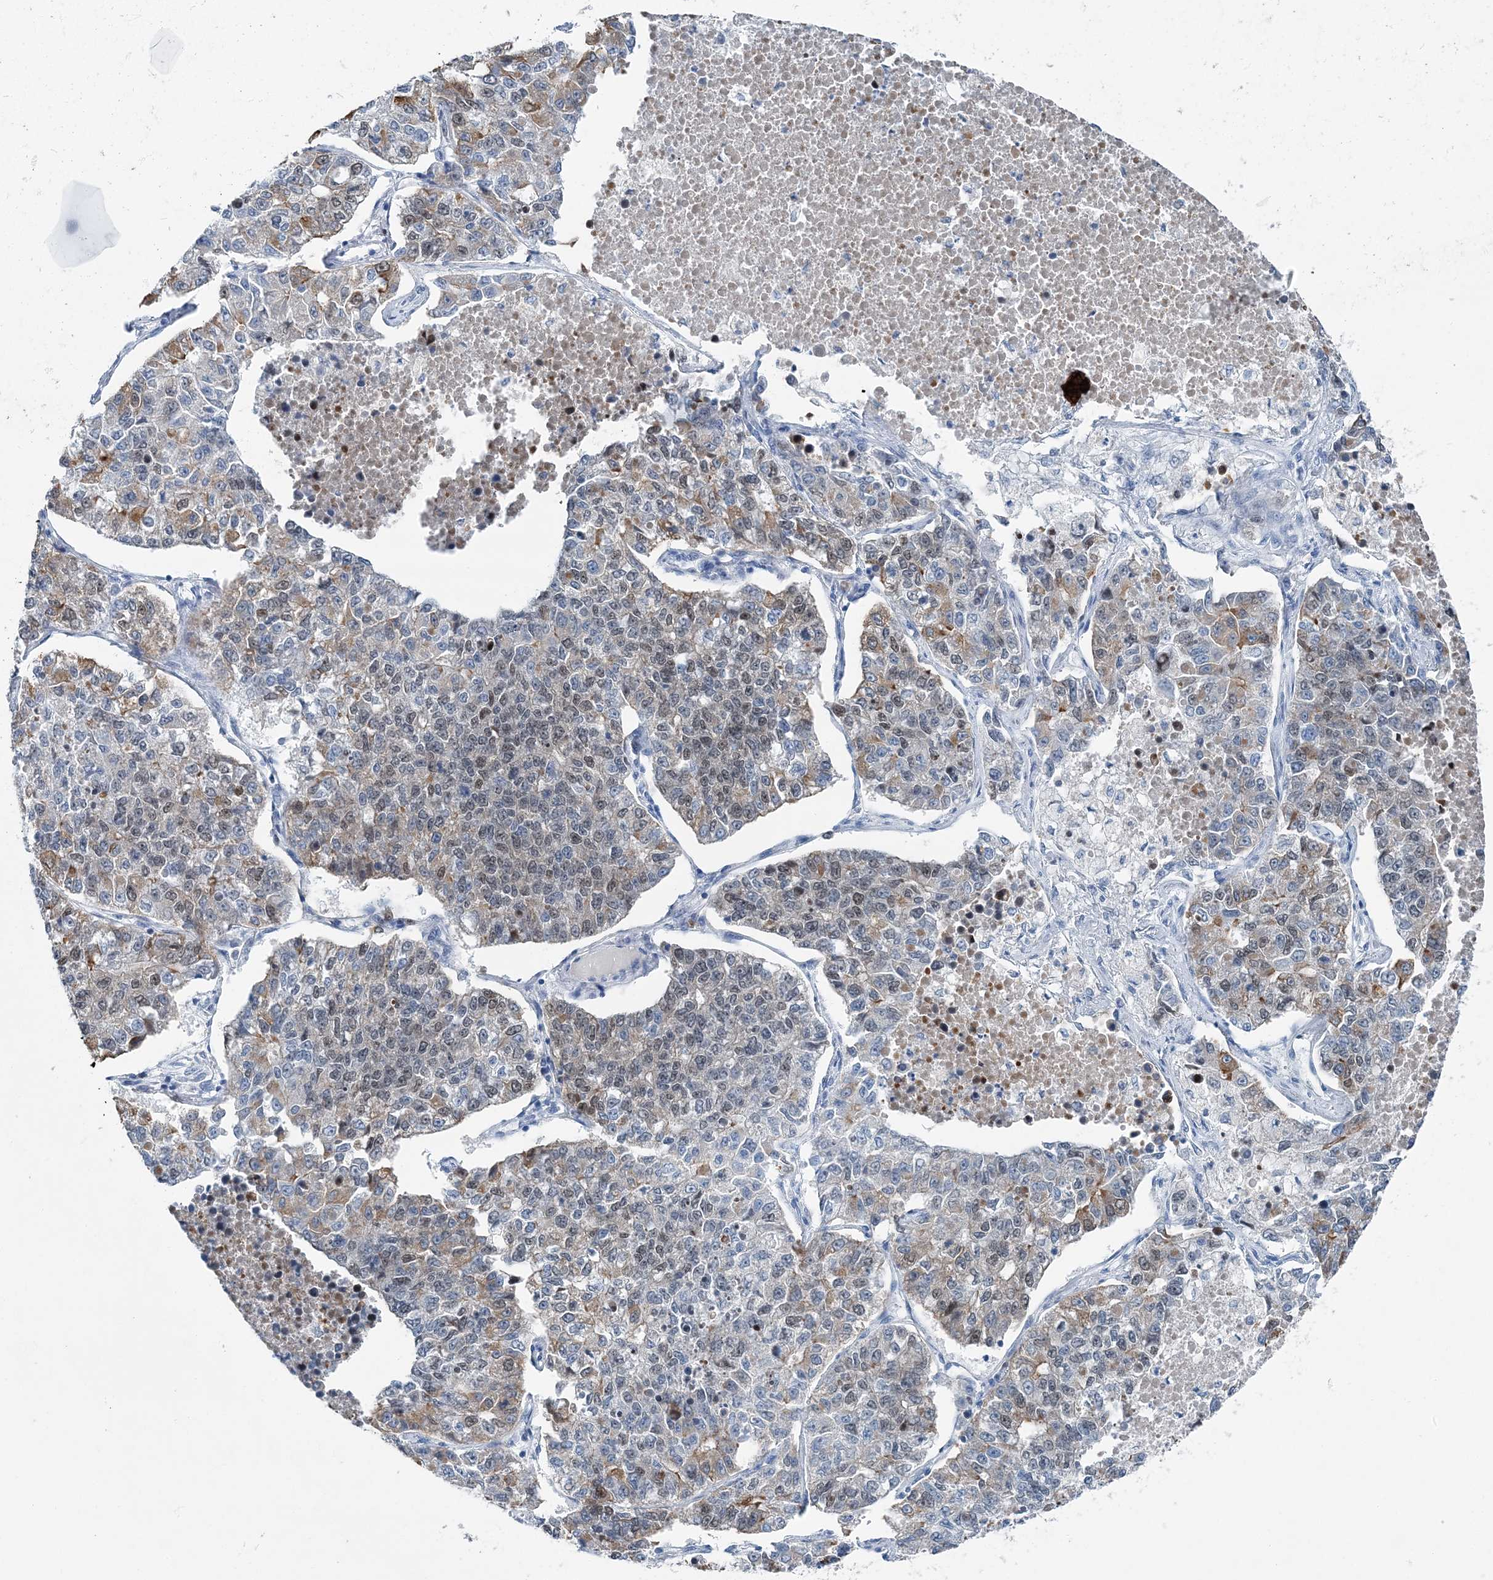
{"staining": {"intensity": "weak", "quantity": "25%-75%", "location": "cytoplasmic/membranous"}, "tissue": "lung cancer", "cell_type": "Tumor cells", "image_type": "cancer", "snomed": [{"axis": "morphology", "description": "Adenocarcinoma, NOS"}, {"axis": "topography", "description": "Lung"}], "caption": "The micrograph exhibits staining of lung adenocarcinoma, revealing weak cytoplasmic/membranous protein staining (brown color) within tumor cells.", "gene": "HAT1", "patient": {"sex": "male", "age": 49}}